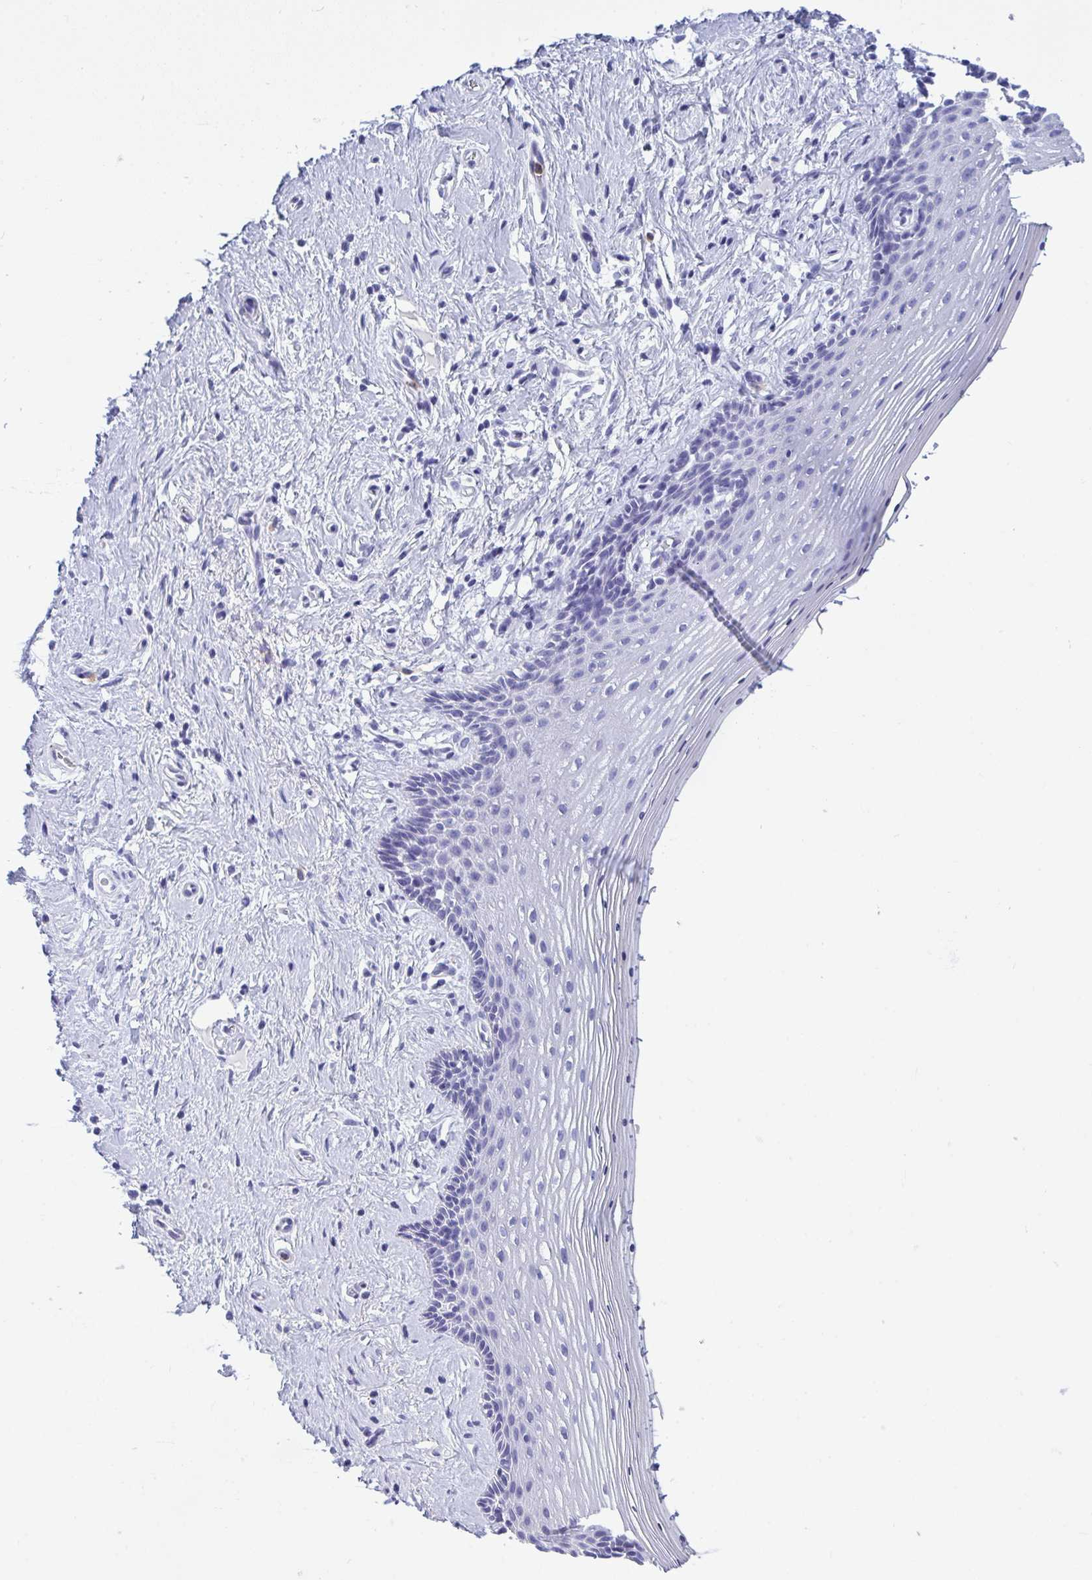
{"staining": {"intensity": "negative", "quantity": "none", "location": "none"}, "tissue": "vagina", "cell_type": "Squamous epithelial cells", "image_type": "normal", "snomed": [{"axis": "morphology", "description": "Normal tissue, NOS"}, {"axis": "topography", "description": "Vagina"}], "caption": "This micrograph is of benign vagina stained with immunohistochemistry (IHC) to label a protein in brown with the nuclei are counter-stained blue. There is no expression in squamous epithelial cells.", "gene": "ARHGAP42", "patient": {"sex": "female", "age": 42}}